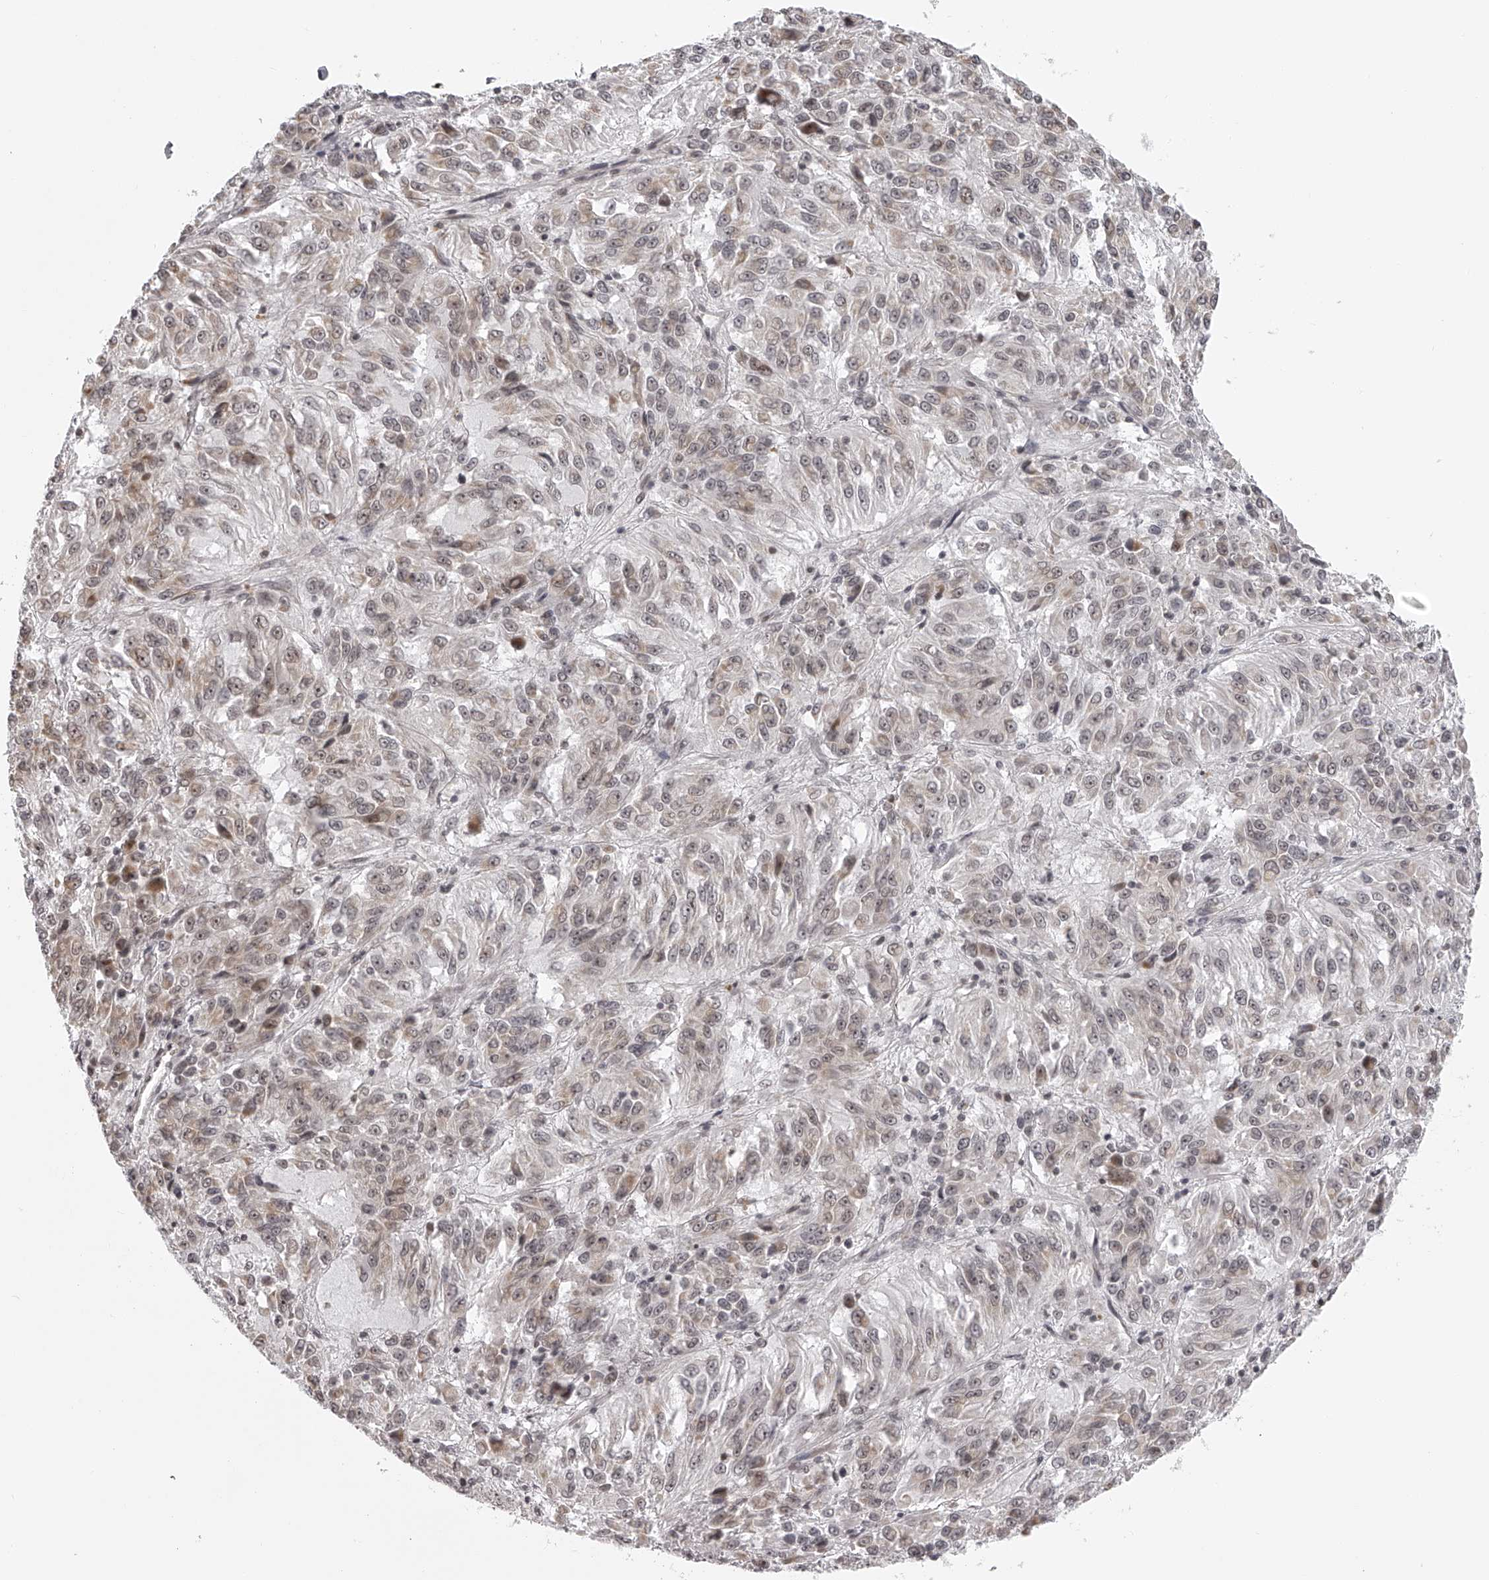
{"staining": {"intensity": "weak", "quantity": "<25%", "location": "cytoplasmic/membranous,nuclear"}, "tissue": "melanoma", "cell_type": "Tumor cells", "image_type": "cancer", "snomed": [{"axis": "morphology", "description": "Malignant melanoma, Metastatic site"}, {"axis": "topography", "description": "Lung"}], "caption": "There is no significant staining in tumor cells of malignant melanoma (metastatic site).", "gene": "ODF2L", "patient": {"sex": "male", "age": 64}}